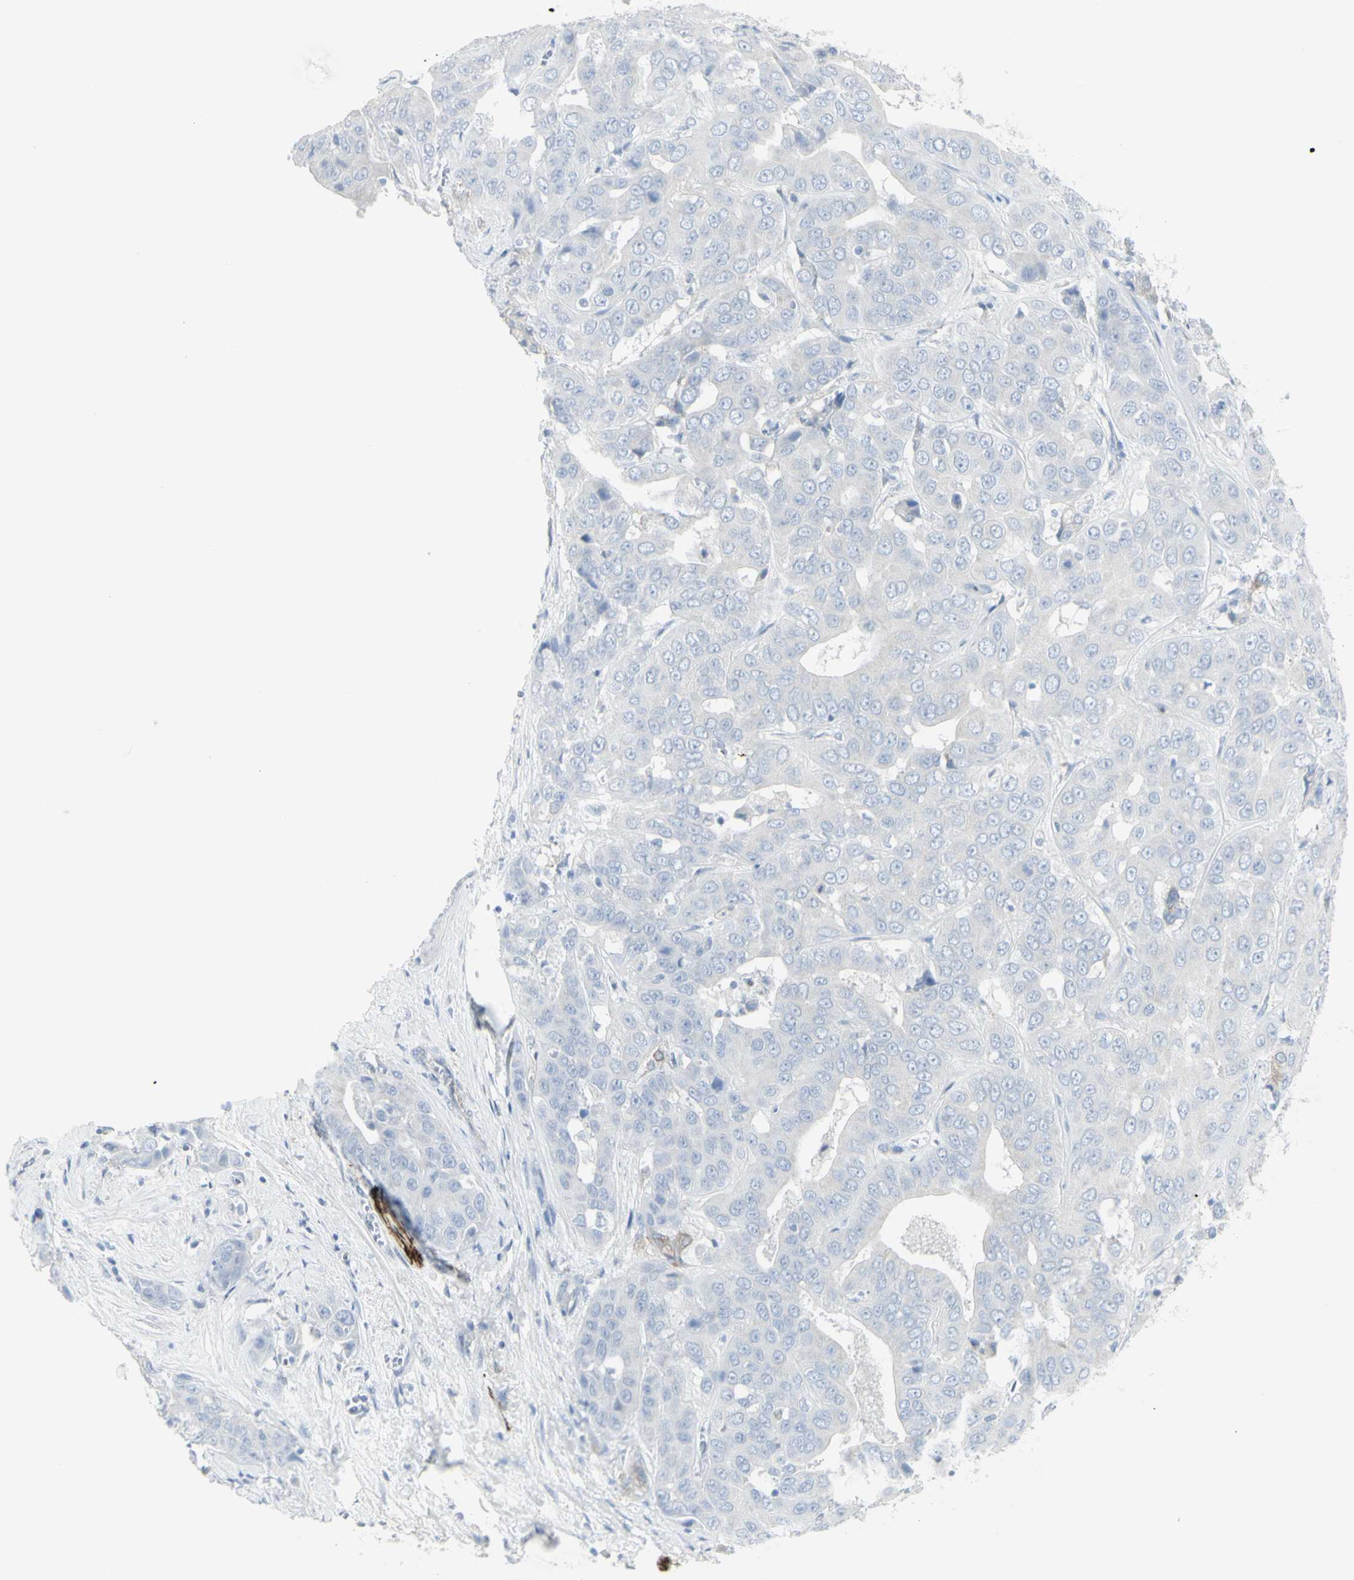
{"staining": {"intensity": "negative", "quantity": "none", "location": "none"}, "tissue": "liver cancer", "cell_type": "Tumor cells", "image_type": "cancer", "snomed": [{"axis": "morphology", "description": "Cholangiocarcinoma"}, {"axis": "topography", "description": "Liver"}], "caption": "Immunohistochemical staining of liver cancer demonstrates no significant positivity in tumor cells.", "gene": "ENSG00000198211", "patient": {"sex": "female", "age": 52}}